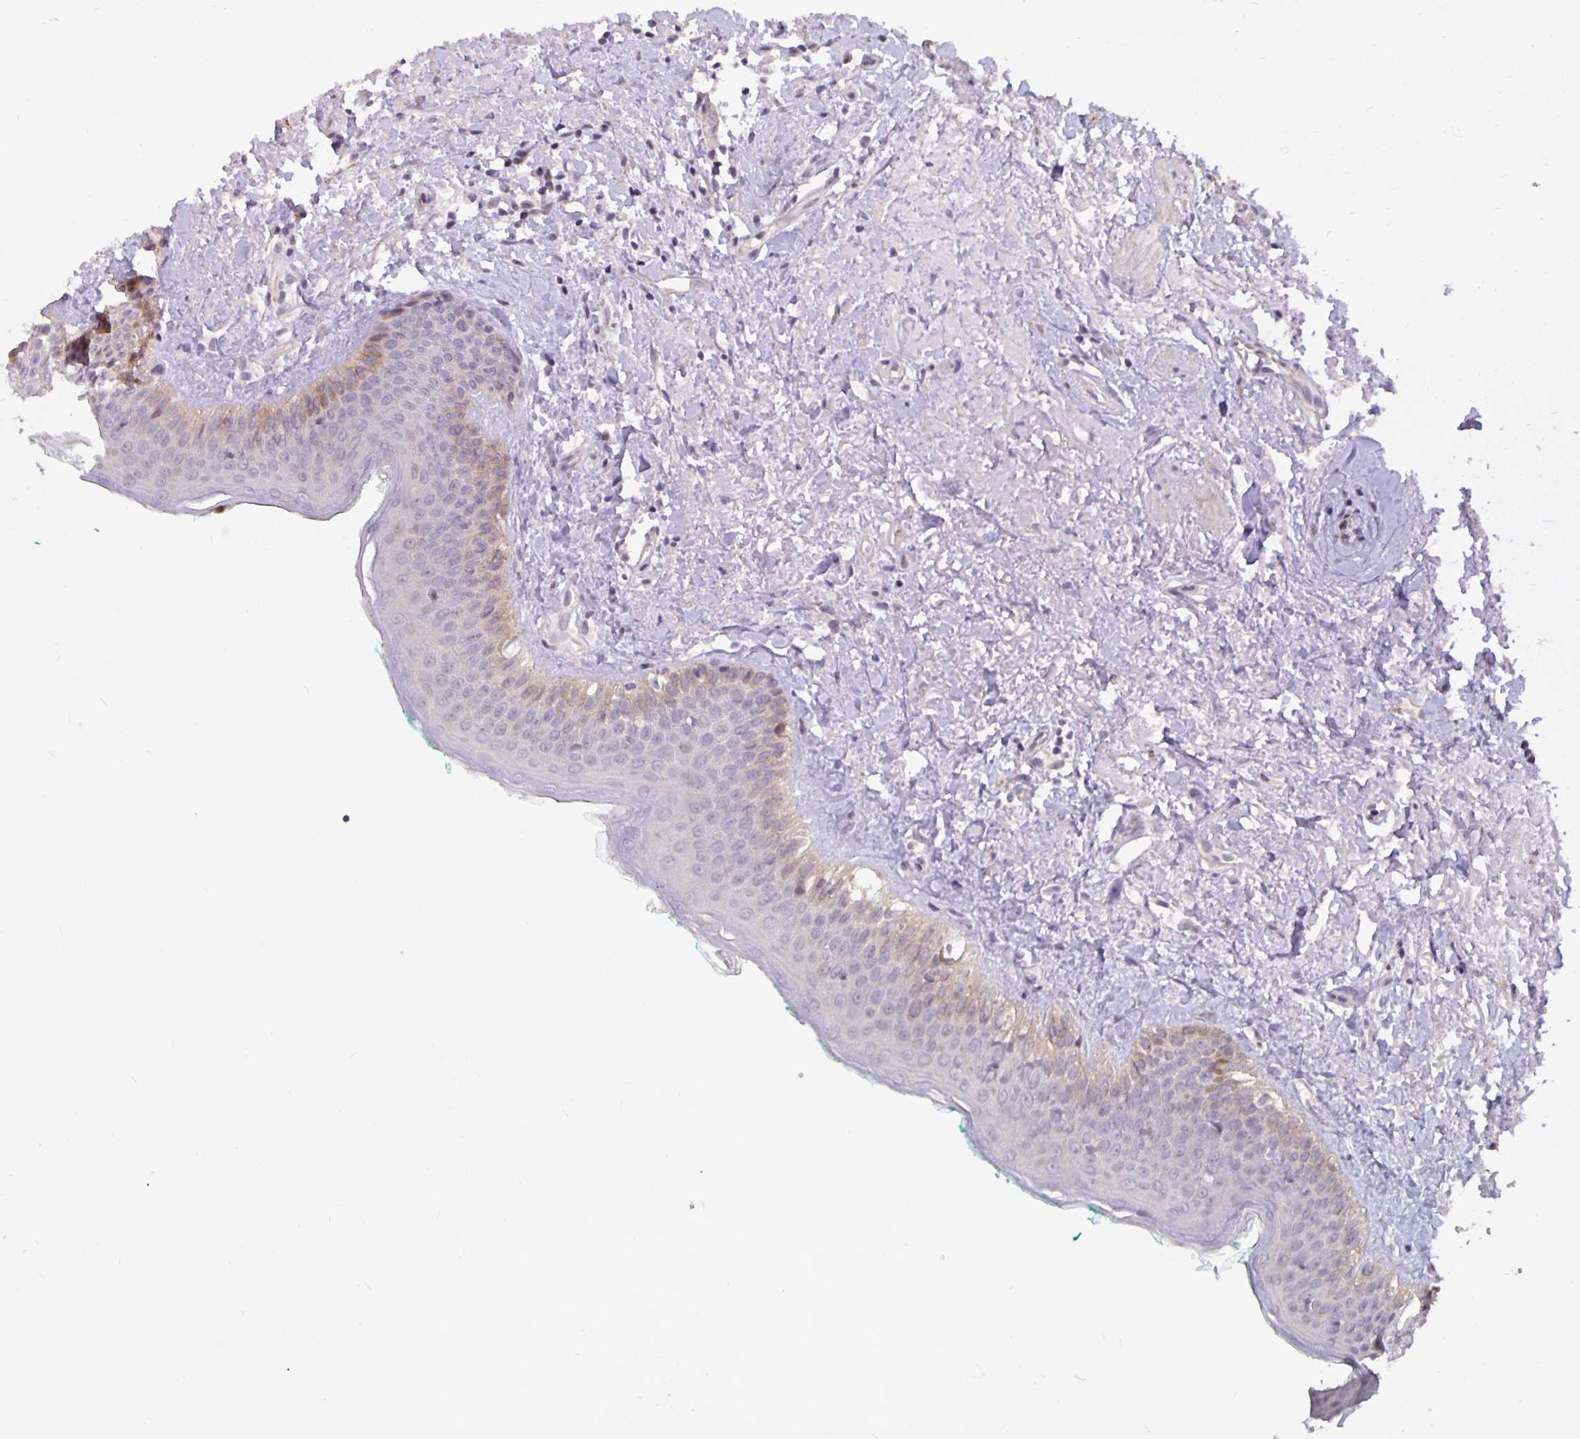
{"staining": {"intensity": "weak", "quantity": "<25%", "location": "cytoplasmic/membranous"}, "tissue": "oral mucosa", "cell_type": "Squamous epithelial cells", "image_type": "normal", "snomed": [{"axis": "morphology", "description": "Normal tissue, NOS"}, {"axis": "topography", "description": "Oral tissue"}], "caption": "Squamous epithelial cells are negative for brown protein staining in unremarkable oral mucosa. (DAB immunohistochemistry (IHC) with hematoxylin counter stain).", "gene": "ARVCF", "patient": {"sex": "female", "age": 70}}